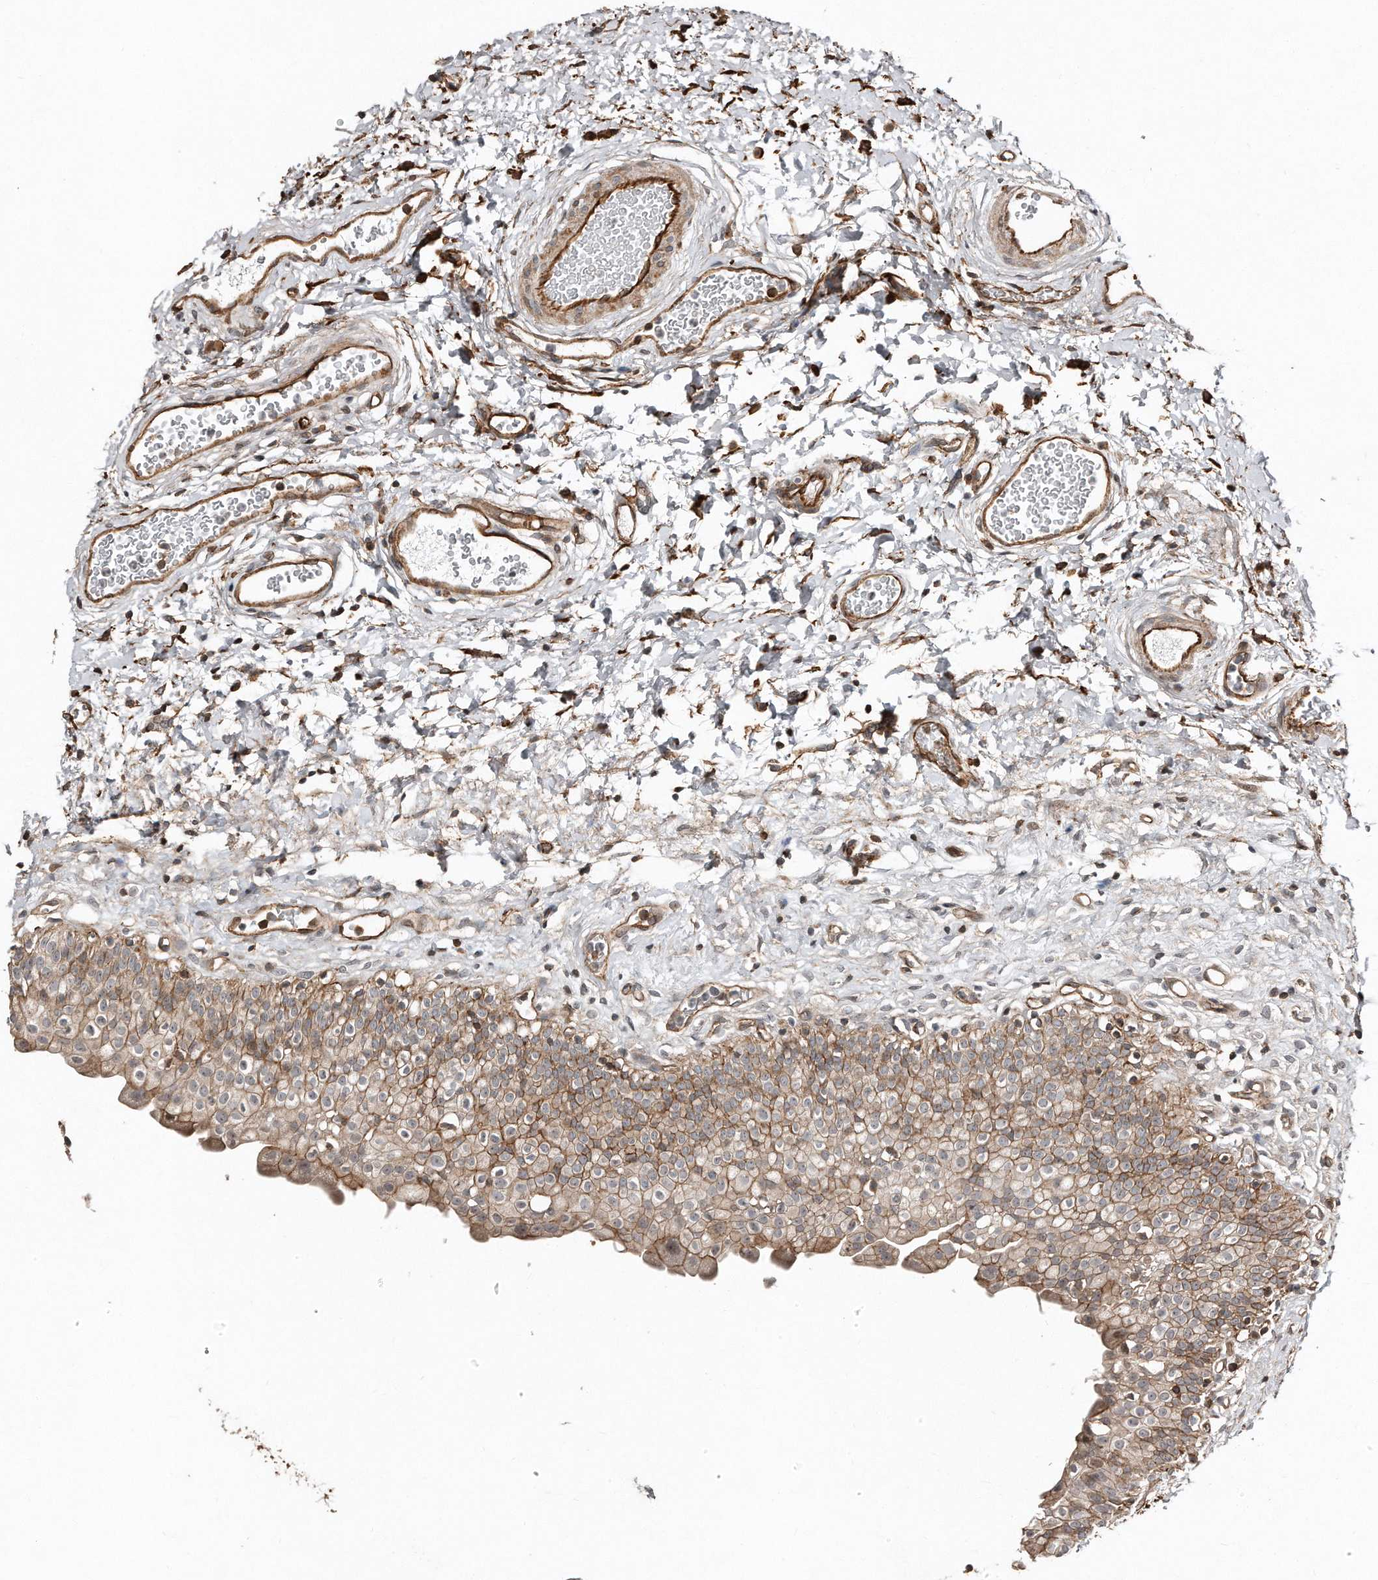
{"staining": {"intensity": "moderate", "quantity": ">75%", "location": "cytoplasmic/membranous"}, "tissue": "urinary bladder", "cell_type": "Urothelial cells", "image_type": "normal", "snomed": [{"axis": "morphology", "description": "Normal tissue, NOS"}, {"axis": "topography", "description": "Urinary bladder"}], "caption": "Protein staining demonstrates moderate cytoplasmic/membranous staining in about >75% of urothelial cells in benign urinary bladder. (IHC, brightfield microscopy, high magnification).", "gene": "SNAP47", "patient": {"sex": "male", "age": 51}}